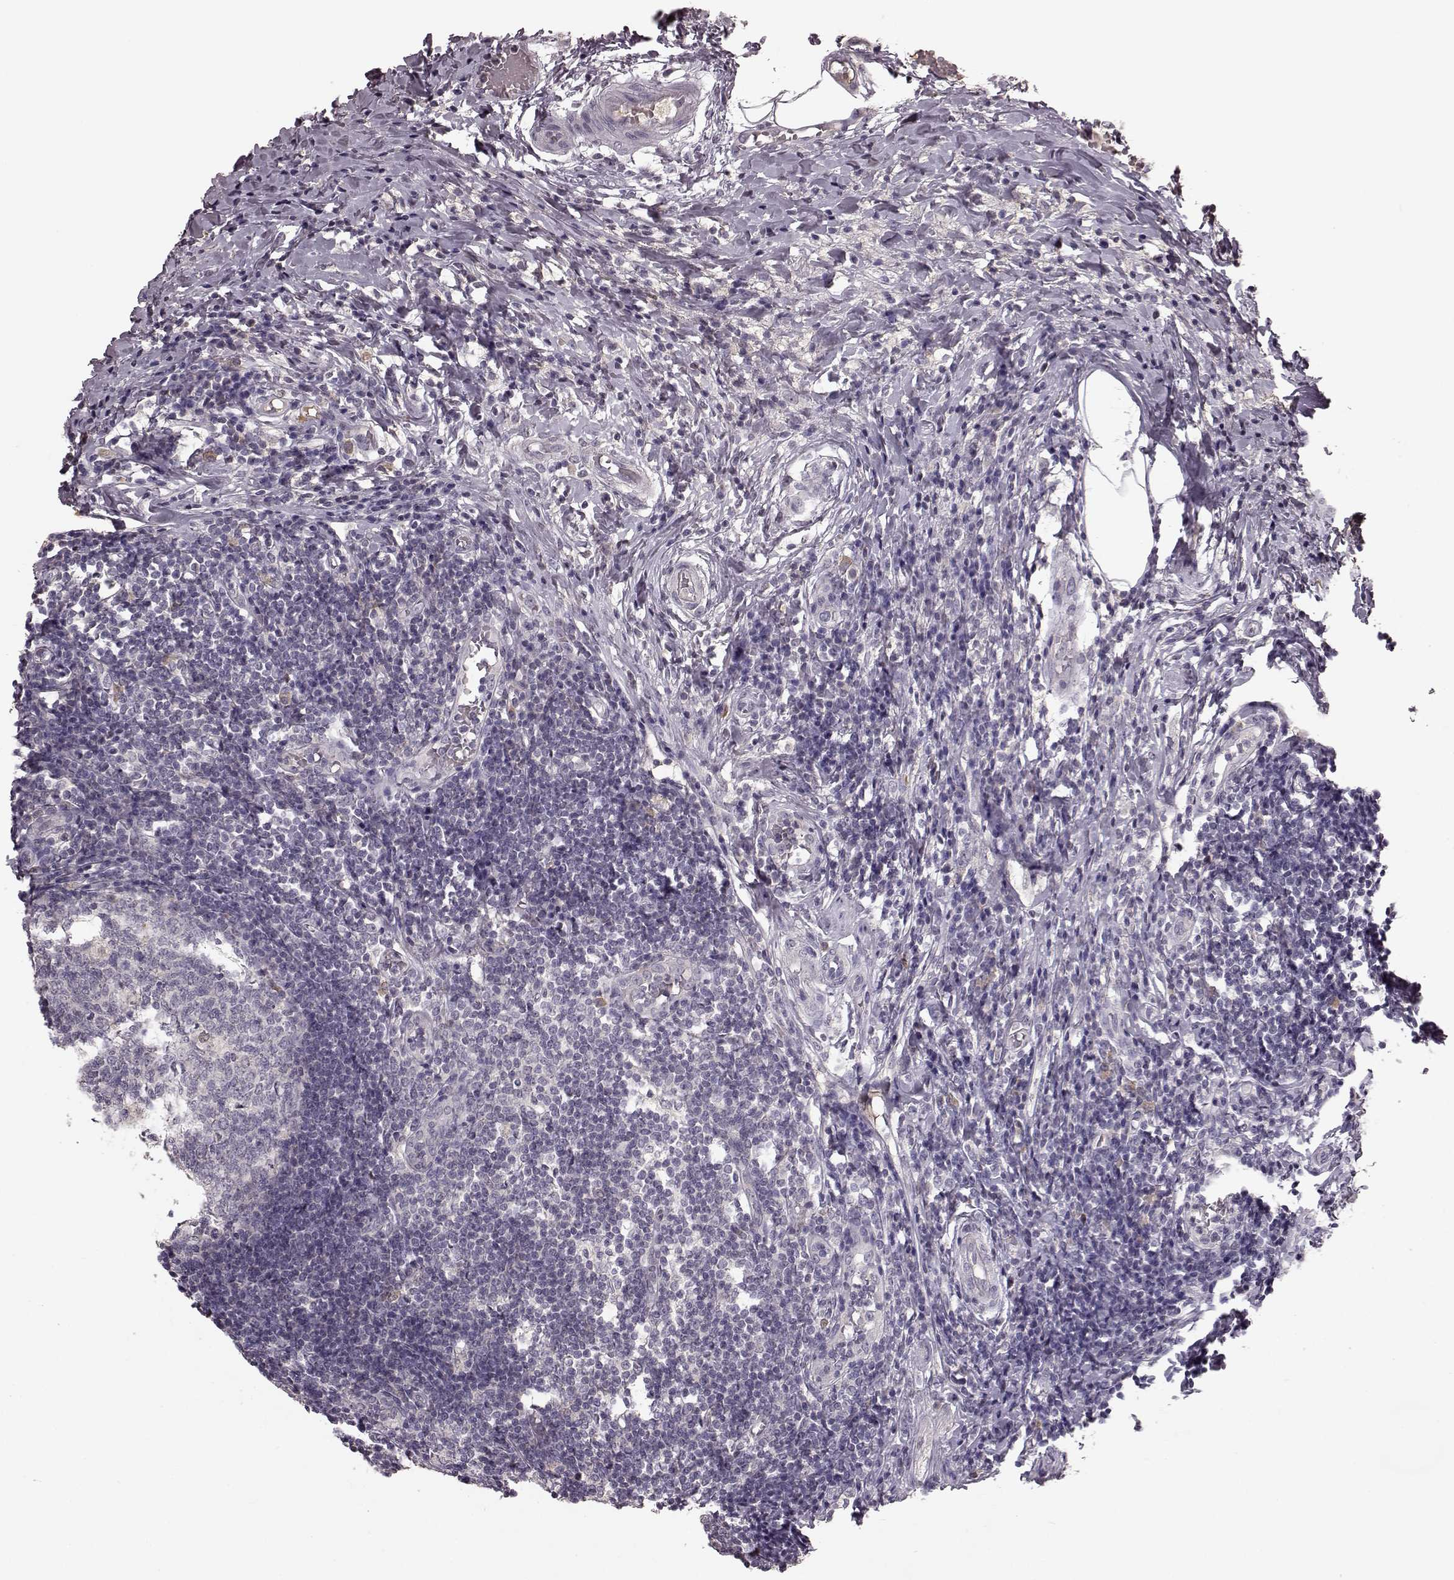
{"staining": {"intensity": "negative", "quantity": "none", "location": "none"}, "tissue": "appendix", "cell_type": "Glandular cells", "image_type": "normal", "snomed": [{"axis": "morphology", "description": "Normal tissue, NOS"}, {"axis": "morphology", "description": "Inflammation, NOS"}, {"axis": "topography", "description": "Appendix"}], "caption": "DAB (3,3'-diaminobenzidine) immunohistochemical staining of unremarkable human appendix displays no significant expression in glandular cells.", "gene": "NRL", "patient": {"sex": "male", "age": 16}}